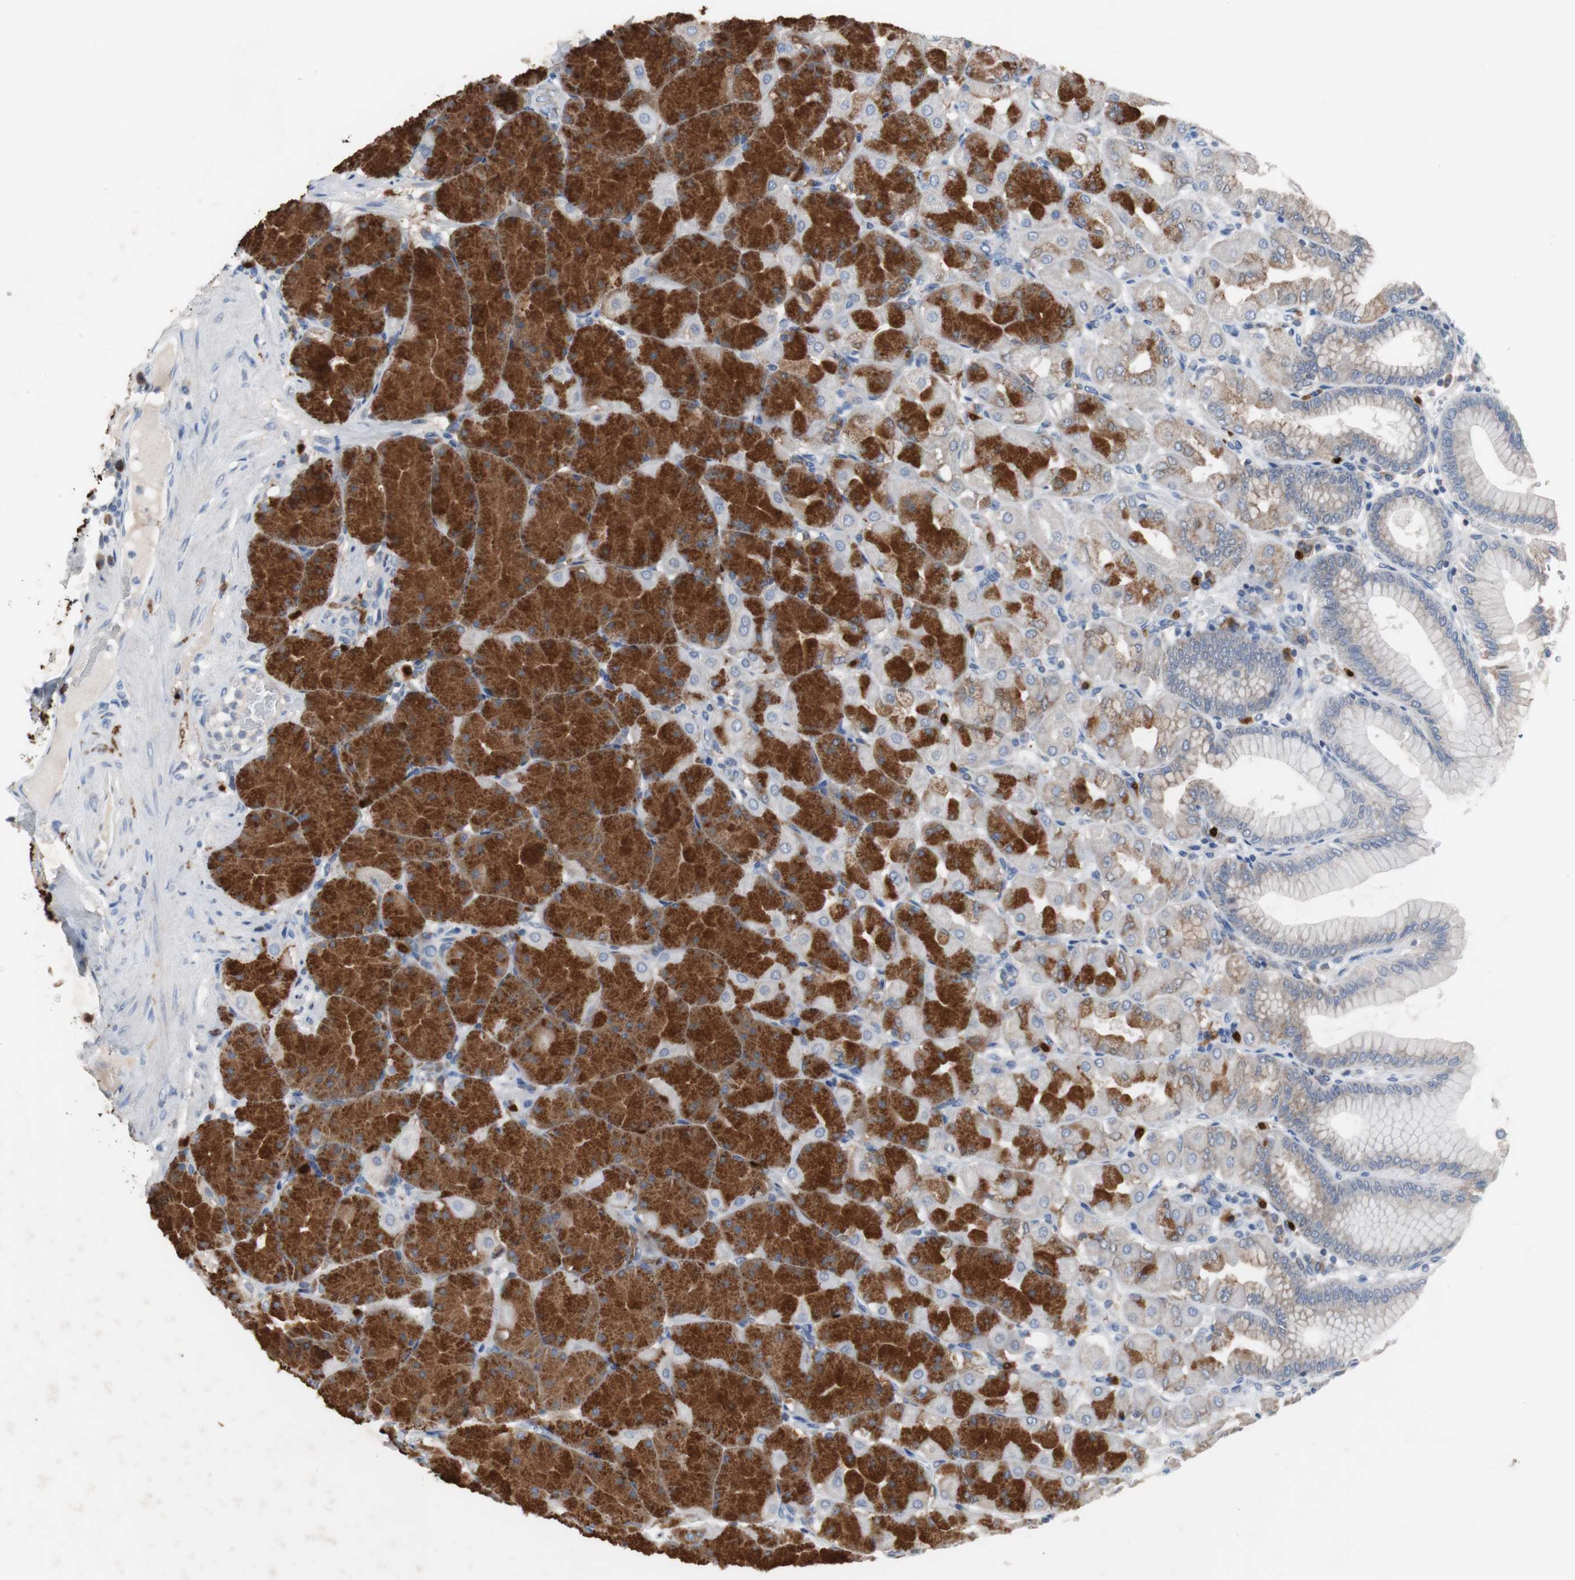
{"staining": {"intensity": "strong", "quantity": "25%-75%", "location": "cytoplasmic/membranous"}, "tissue": "stomach", "cell_type": "Glandular cells", "image_type": "normal", "snomed": [{"axis": "morphology", "description": "Normal tissue, NOS"}, {"axis": "topography", "description": "Stomach, upper"}], "caption": "IHC image of normal stomach: stomach stained using immunohistochemistry demonstrates high levels of strong protein expression localized specifically in the cytoplasmic/membranous of glandular cells, appearing as a cytoplasmic/membranous brown color.", "gene": "CALB2", "patient": {"sex": "female", "age": 56}}